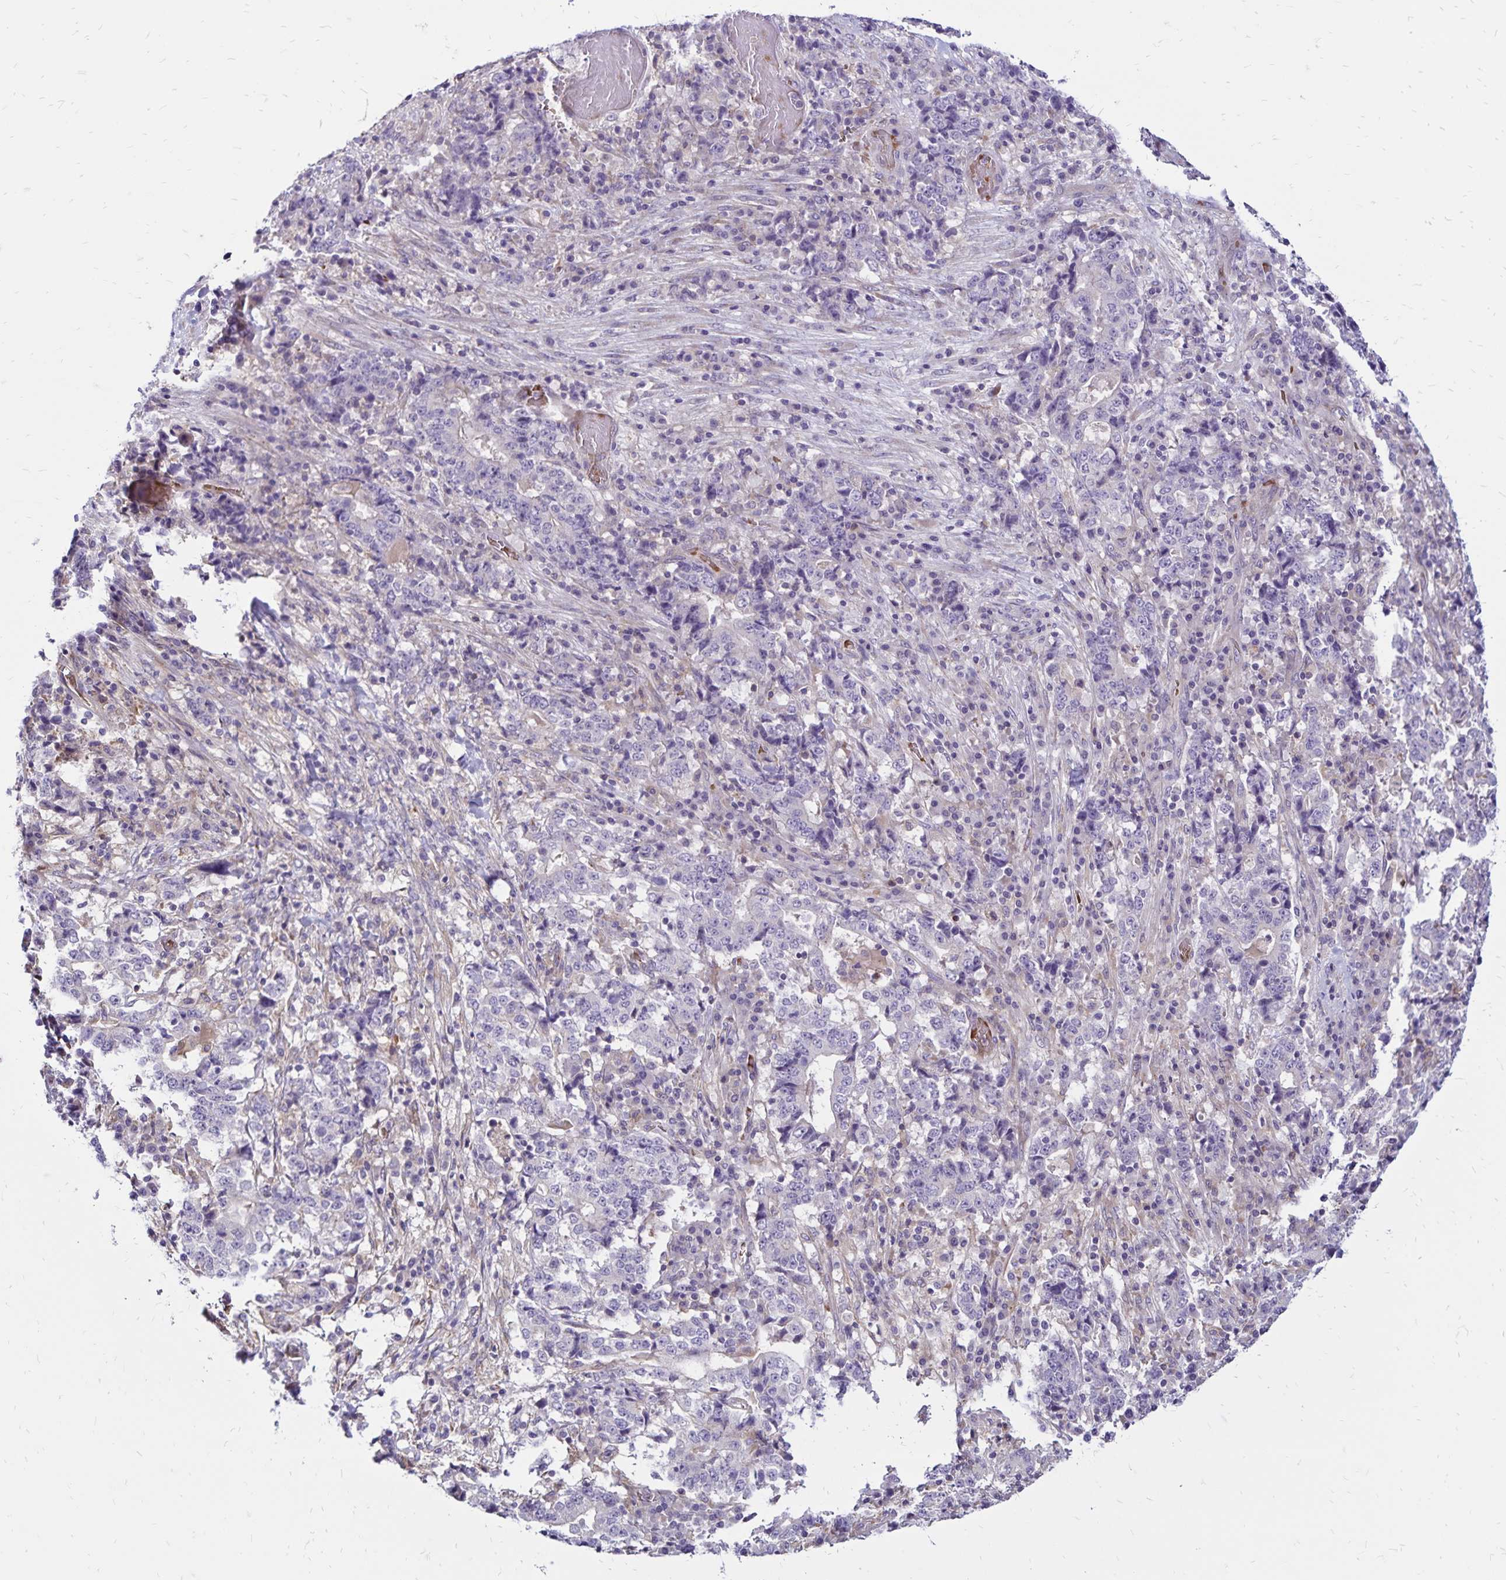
{"staining": {"intensity": "negative", "quantity": "none", "location": "none"}, "tissue": "stomach cancer", "cell_type": "Tumor cells", "image_type": "cancer", "snomed": [{"axis": "morphology", "description": "Normal tissue, NOS"}, {"axis": "morphology", "description": "Adenocarcinoma, NOS"}, {"axis": "topography", "description": "Stomach, upper"}, {"axis": "topography", "description": "Stomach"}], "caption": "Tumor cells show no significant positivity in stomach adenocarcinoma.", "gene": "FSD1", "patient": {"sex": "male", "age": 59}}